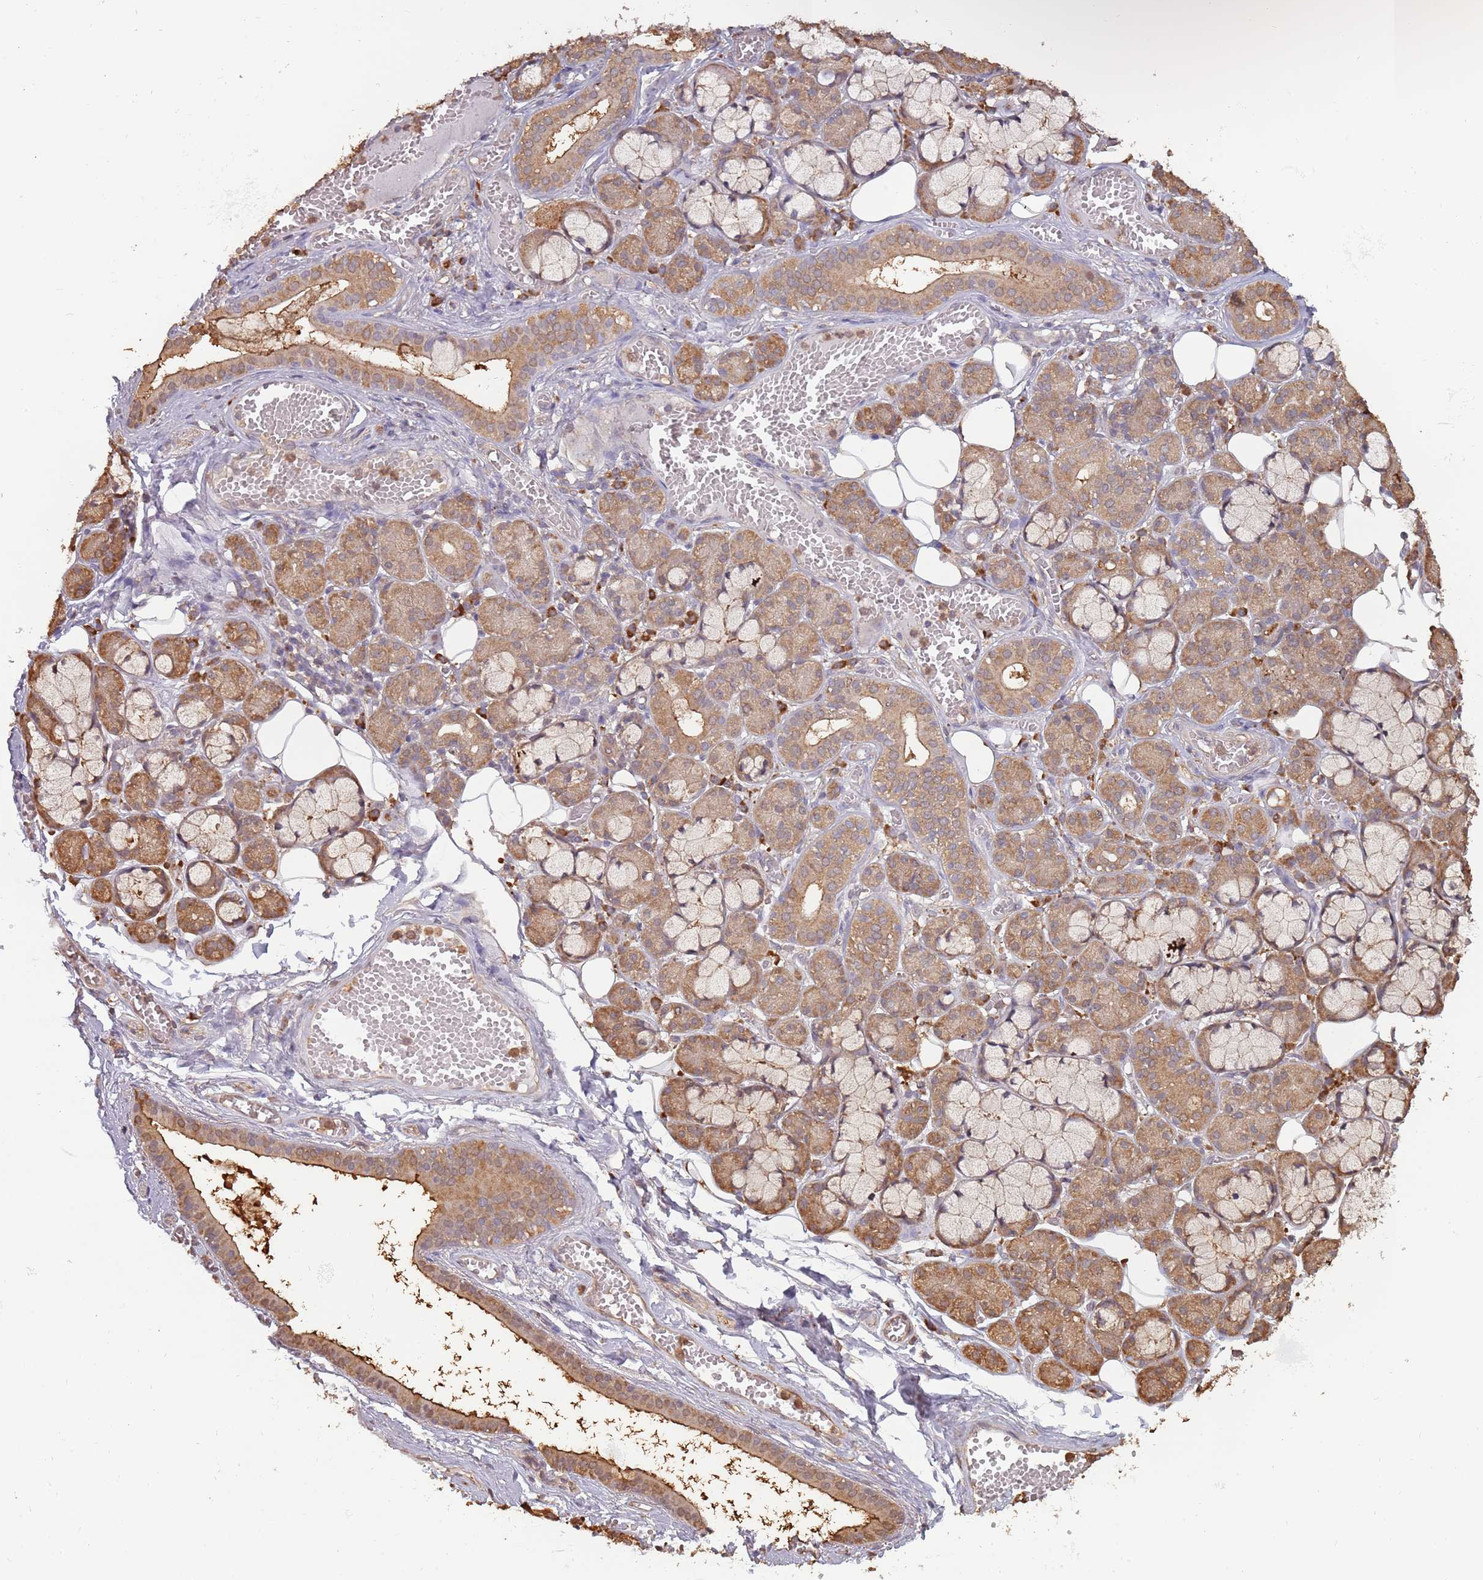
{"staining": {"intensity": "moderate", "quantity": ">75%", "location": "cytoplasmic/membranous"}, "tissue": "salivary gland", "cell_type": "Glandular cells", "image_type": "normal", "snomed": [{"axis": "morphology", "description": "Normal tissue, NOS"}, {"axis": "topography", "description": "Salivary gland"}], "caption": "Approximately >75% of glandular cells in unremarkable human salivary gland show moderate cytoplasmic/membranous protein expression as visualized by brown immunohistochemical staining.", "gene": "COG4", "patient": {"sex": "male", "age": 63}}